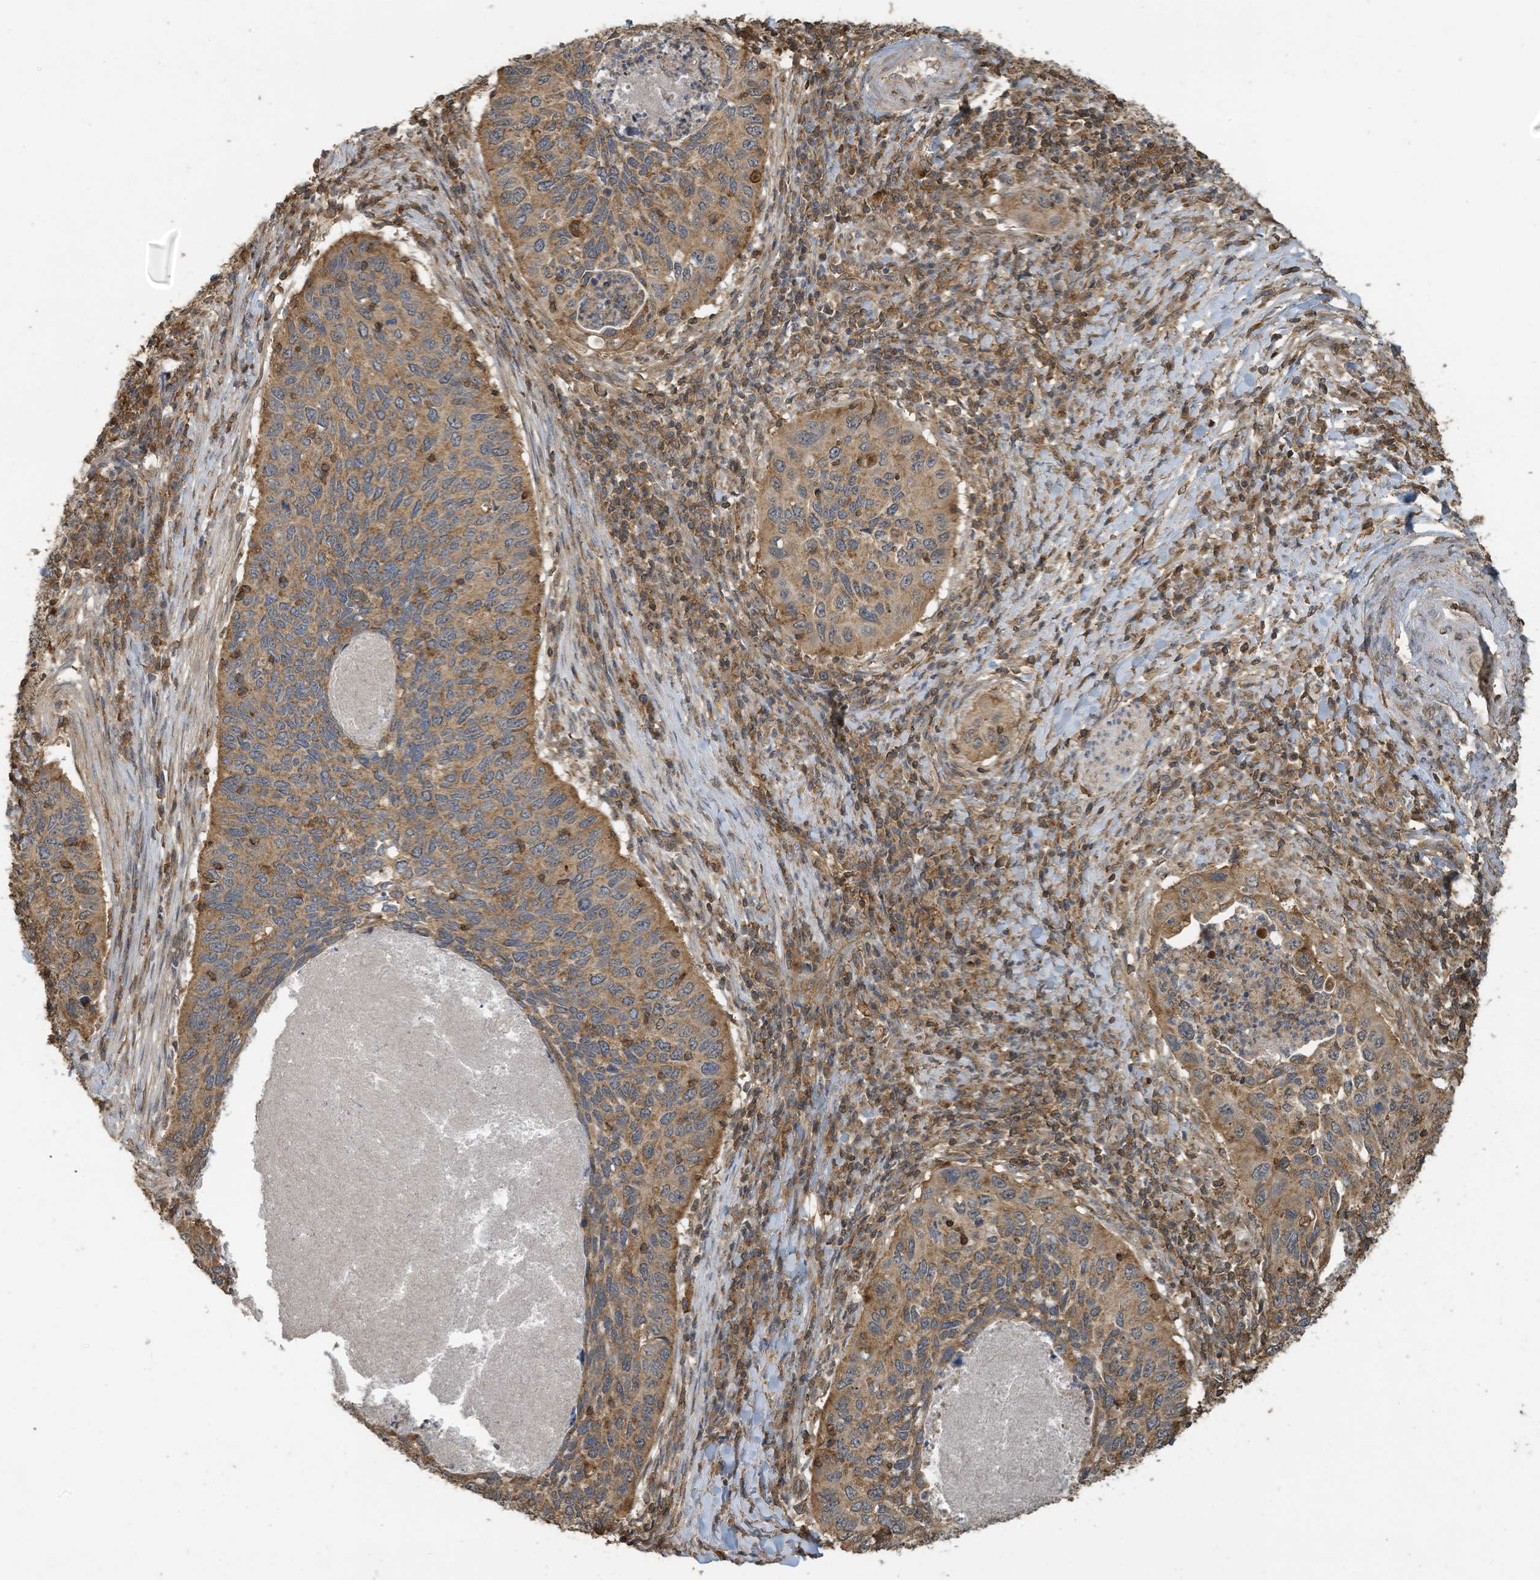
{"staining": {"intensity": "moderate", "quantity": ">75%", "location": "cytoplasmic/membranous"}, "tissue": "cervical cancer", "cell_type": "Tumor cells", "image_type": "cancer", "snomed": [{"axis": "morphology", "description": "Squamous cell carcinoma, NOS"}, {"axis": "topography", "description": "Cervix"}], "caption": "Moderate cytoplasmic/membranous protein expression is appreciated in approximately >75% of tumor cells in cervical cancer.", "gene": "COX10", "patient": {"sex": "female", "age": 38}}